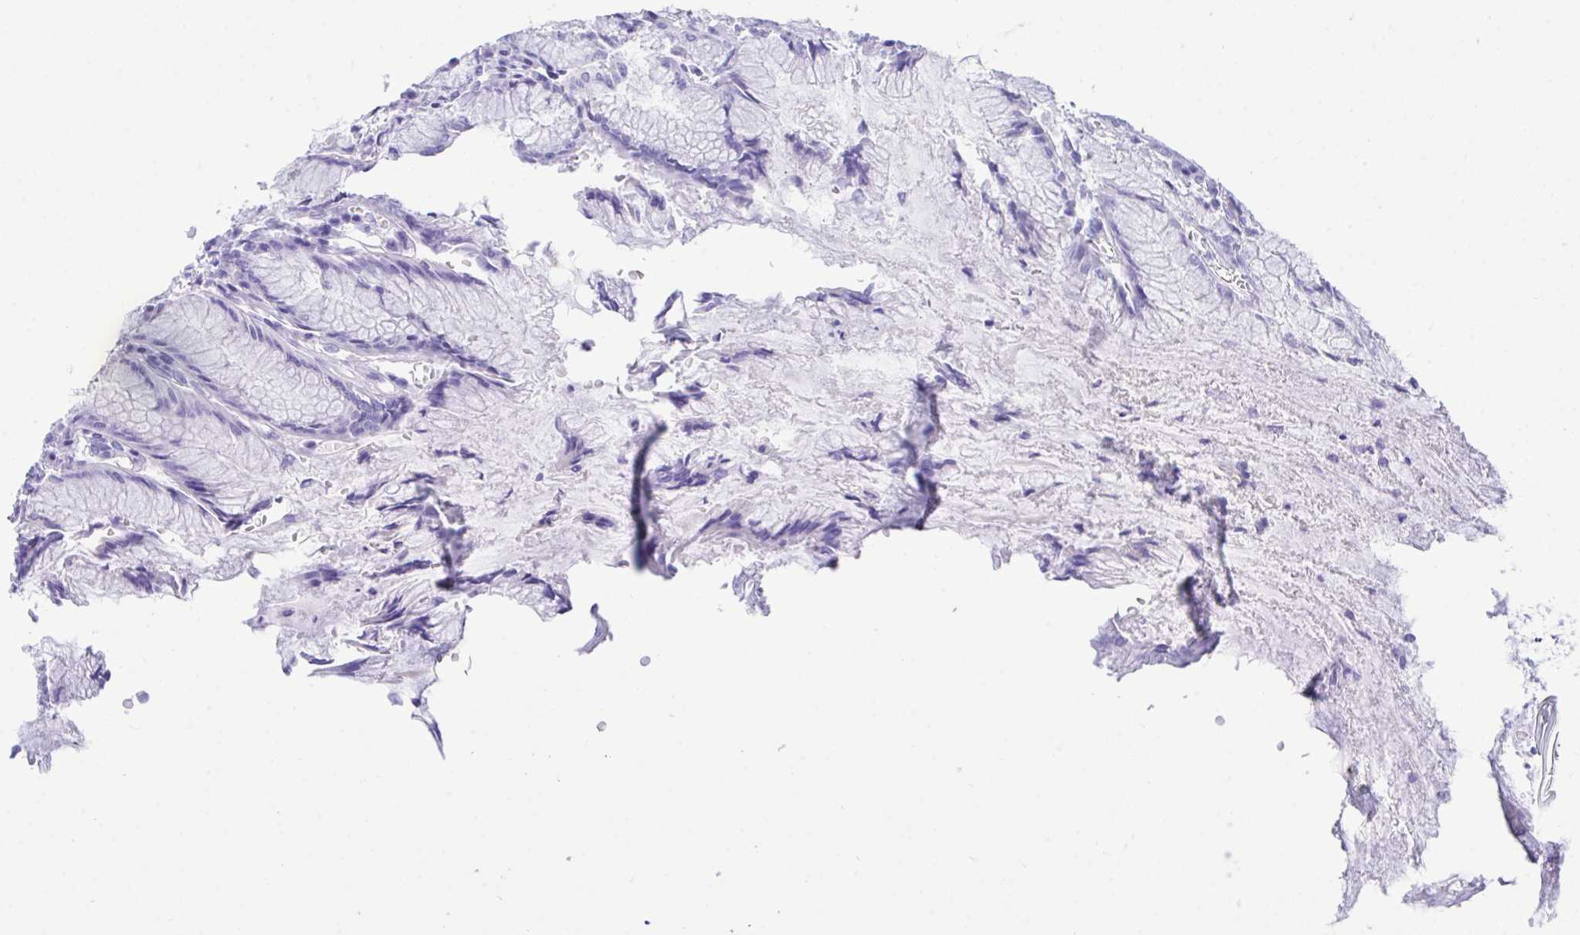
{"staining": {"intensity": "negative", "quantity": "none", "location": "none"}, "tissue": "stomach", "cell_type": "Glandular cells", "image_type": "normal", "snomed": [{"axis": "morphology", "description": "Normal tissue, NOS"}, {"axis": "topography", "description": "Stomach"}], "caption": "This is an immunohistochemistry (IHC) micrograph of unremarkable stomach. There is no positivity in glandular cells.", "gene": "BEX5", "patient": {"sex": "male", "age": 55}}